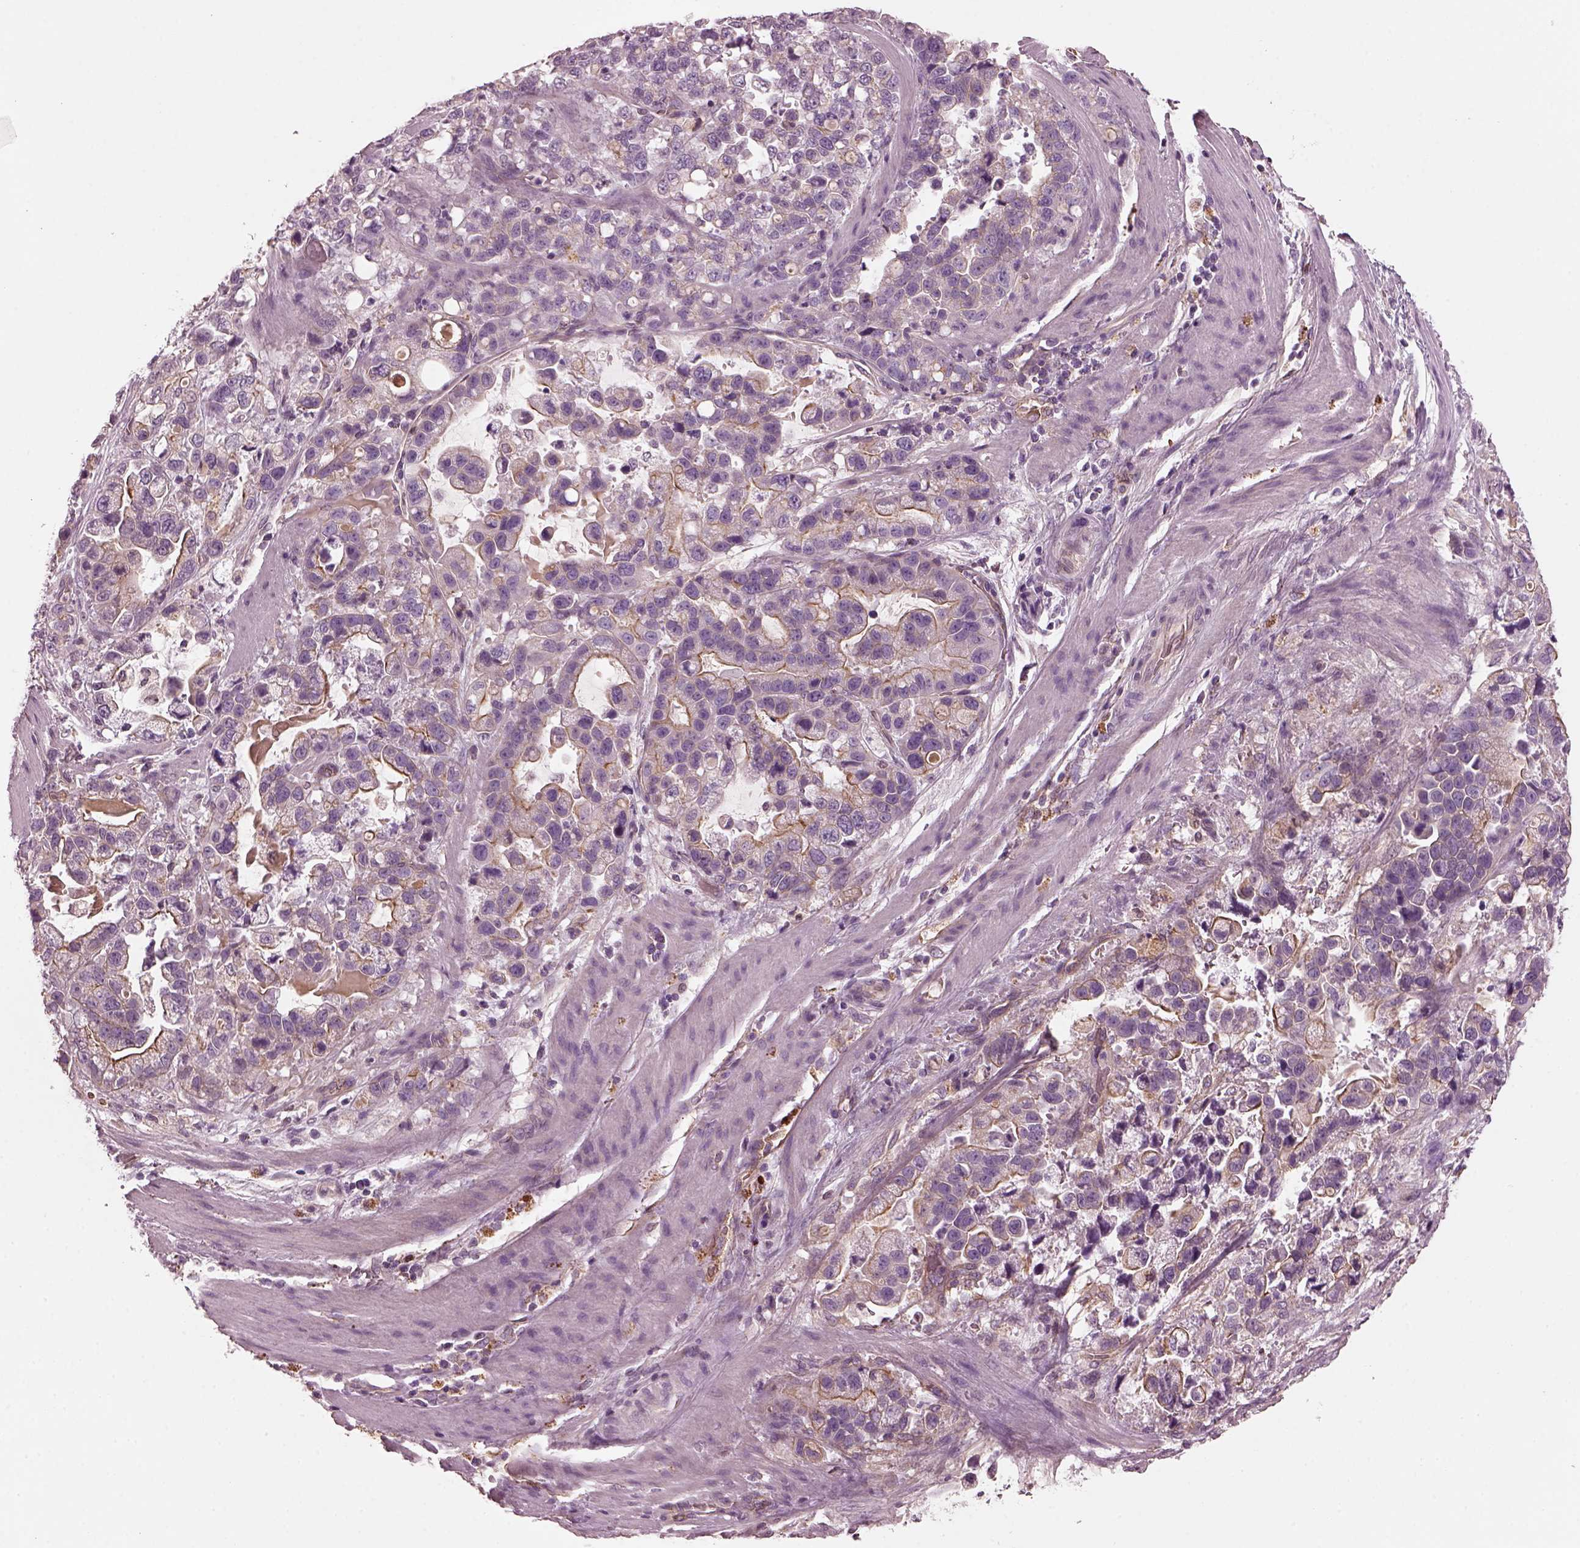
{"staining": {"intensity": "moderate", "quantity": "25%-75%", "location": "cytoplasmic/membranous"}, "tissue": "stomach cancer", "cell_type": "Tumor cells", "image_type": "cancer", "snomed": [{"axis": "morphology", "description": "Adenocarcinoma, NOS"}, {"axis": "topography", "description": "Stomach"}], "caption": "Stomach adenocarcinoma stained for a protein (brown) reveals moderate cytoplasmic/membranous positive positivity in about 25%-75% of tumor cells.", "gene": "ODAD1", "patient": {"sex": "male", "age": 59}}